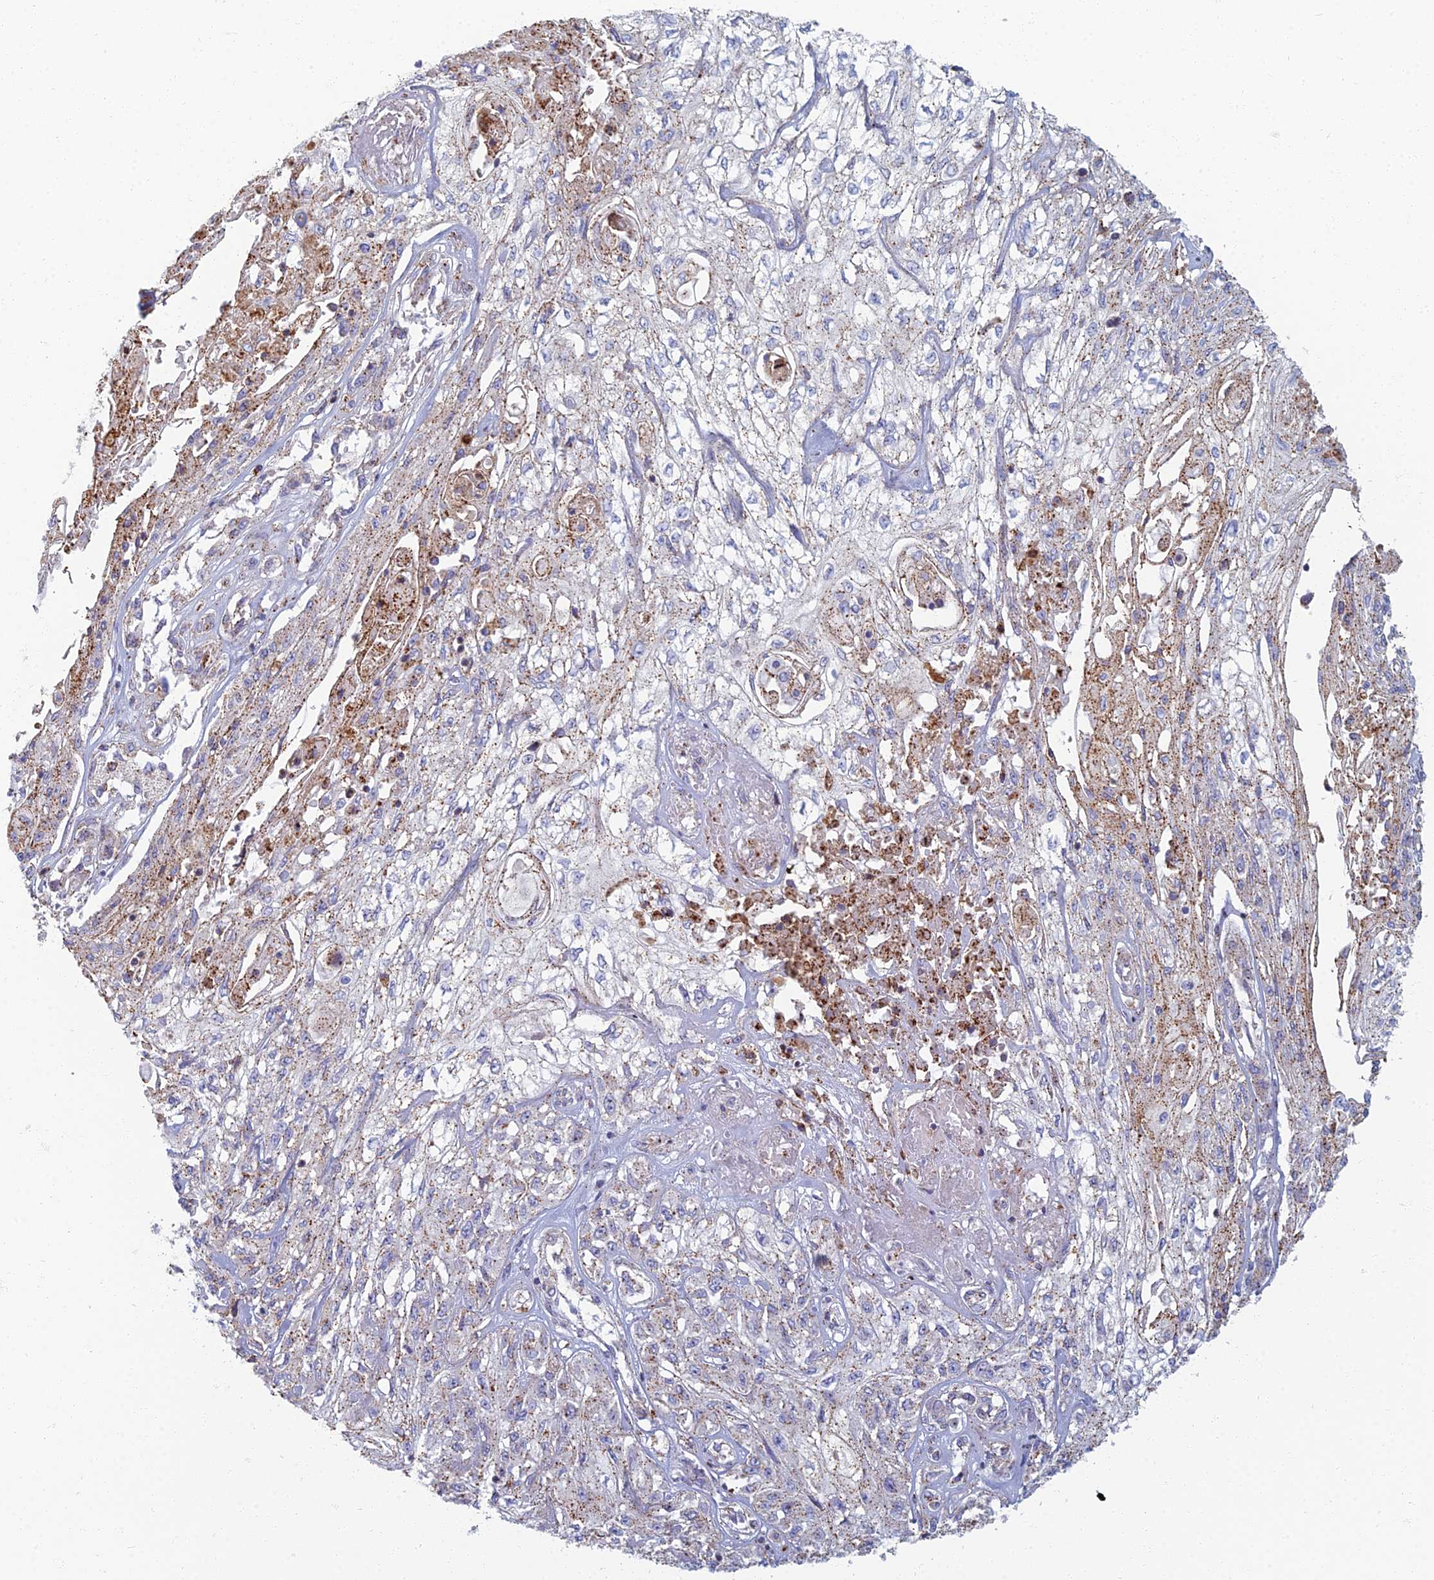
{"staining": {"intensity": "weak", "quantity": "<25%", "location": "cytoplasmic/membranous"}, "tissue": "skin cancer", "cell_type": "Tumor cells", "image_type": "cancer", "snomed": [{"axis": "morphology", "description": "Squamous cell carcinoma, NOS"}, {"axis": "morphology", "description": "Squamous cell carcinoma, metastatic, NOS"}, {"axis": "topography", "description": "Skin"}, {"axis": "topography", "description": "Lymph node"}], "caption": "Immunohistochemical staining of human skin metastatic squamous cell carcinoma reveals no significant expression in tumor cells.", "gene": "CHMP4B", "patient": {"sex": "male", "age": 75}}